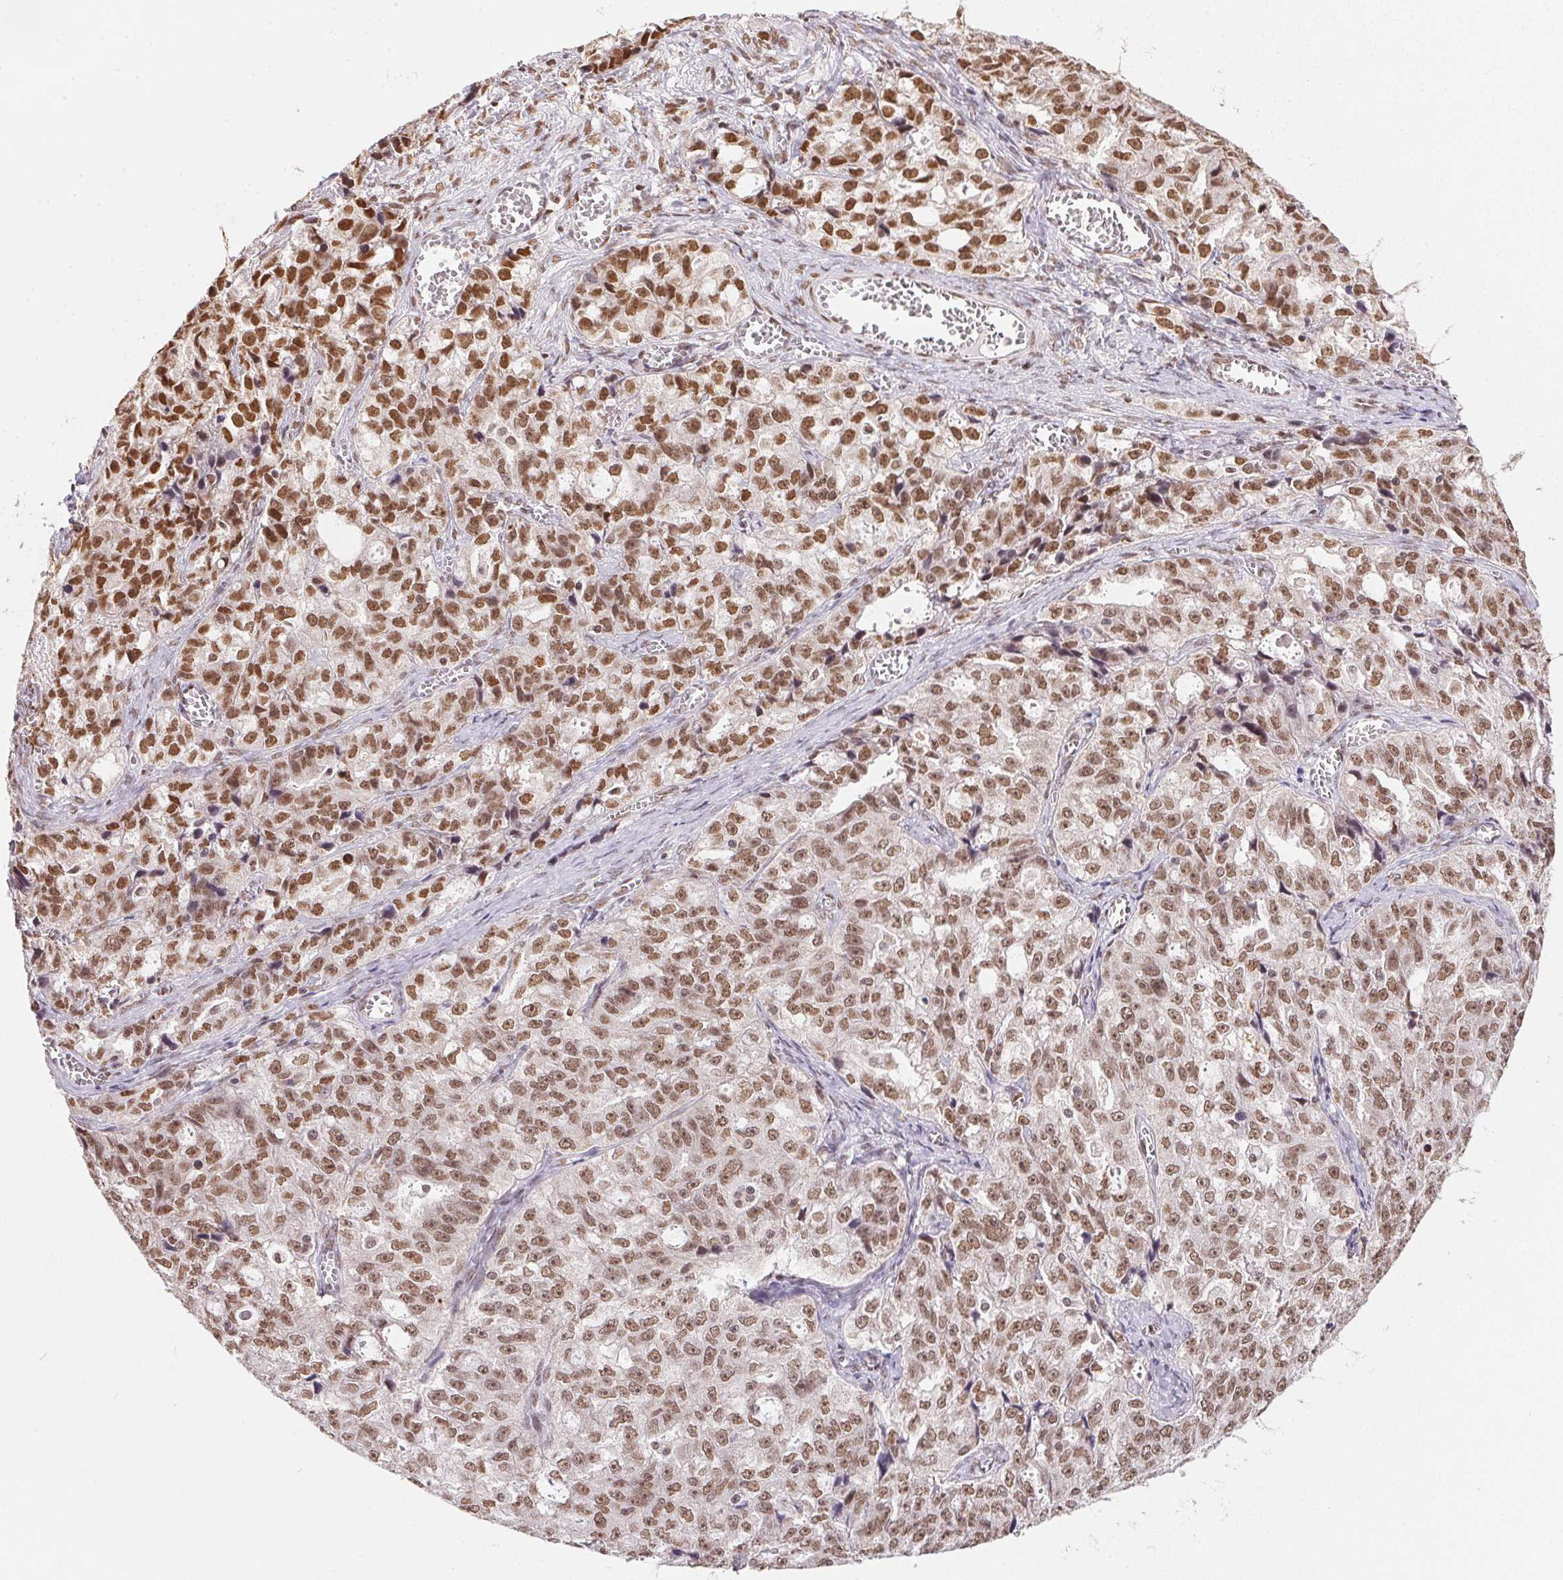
{"staining": {"intensity": "moderate", "quantity": ">75%", "location": "nuclear"}, "tissue": "ovarian cancer", "cell_type": "Tumor cells", "image_type": "cancer", "snomed": [{"axis": "morphology", "description": "Cystadenocarcinoma, serous, NOS"}, {"axis": "topography", "description": "Ovary"}], "caption": "High-power microscopy captured an immunohistochemistry (IHC) photomicrograph of ovarian serous cystadenocarcinoma, revealing moderate nuclear positivity in approximately >75% of tumor cells. The protein of interest is shown in brown color, while the nuclei are stained blue.", "gene": "NFE2L1", "patient": {"sex": "female", "age": 51}}